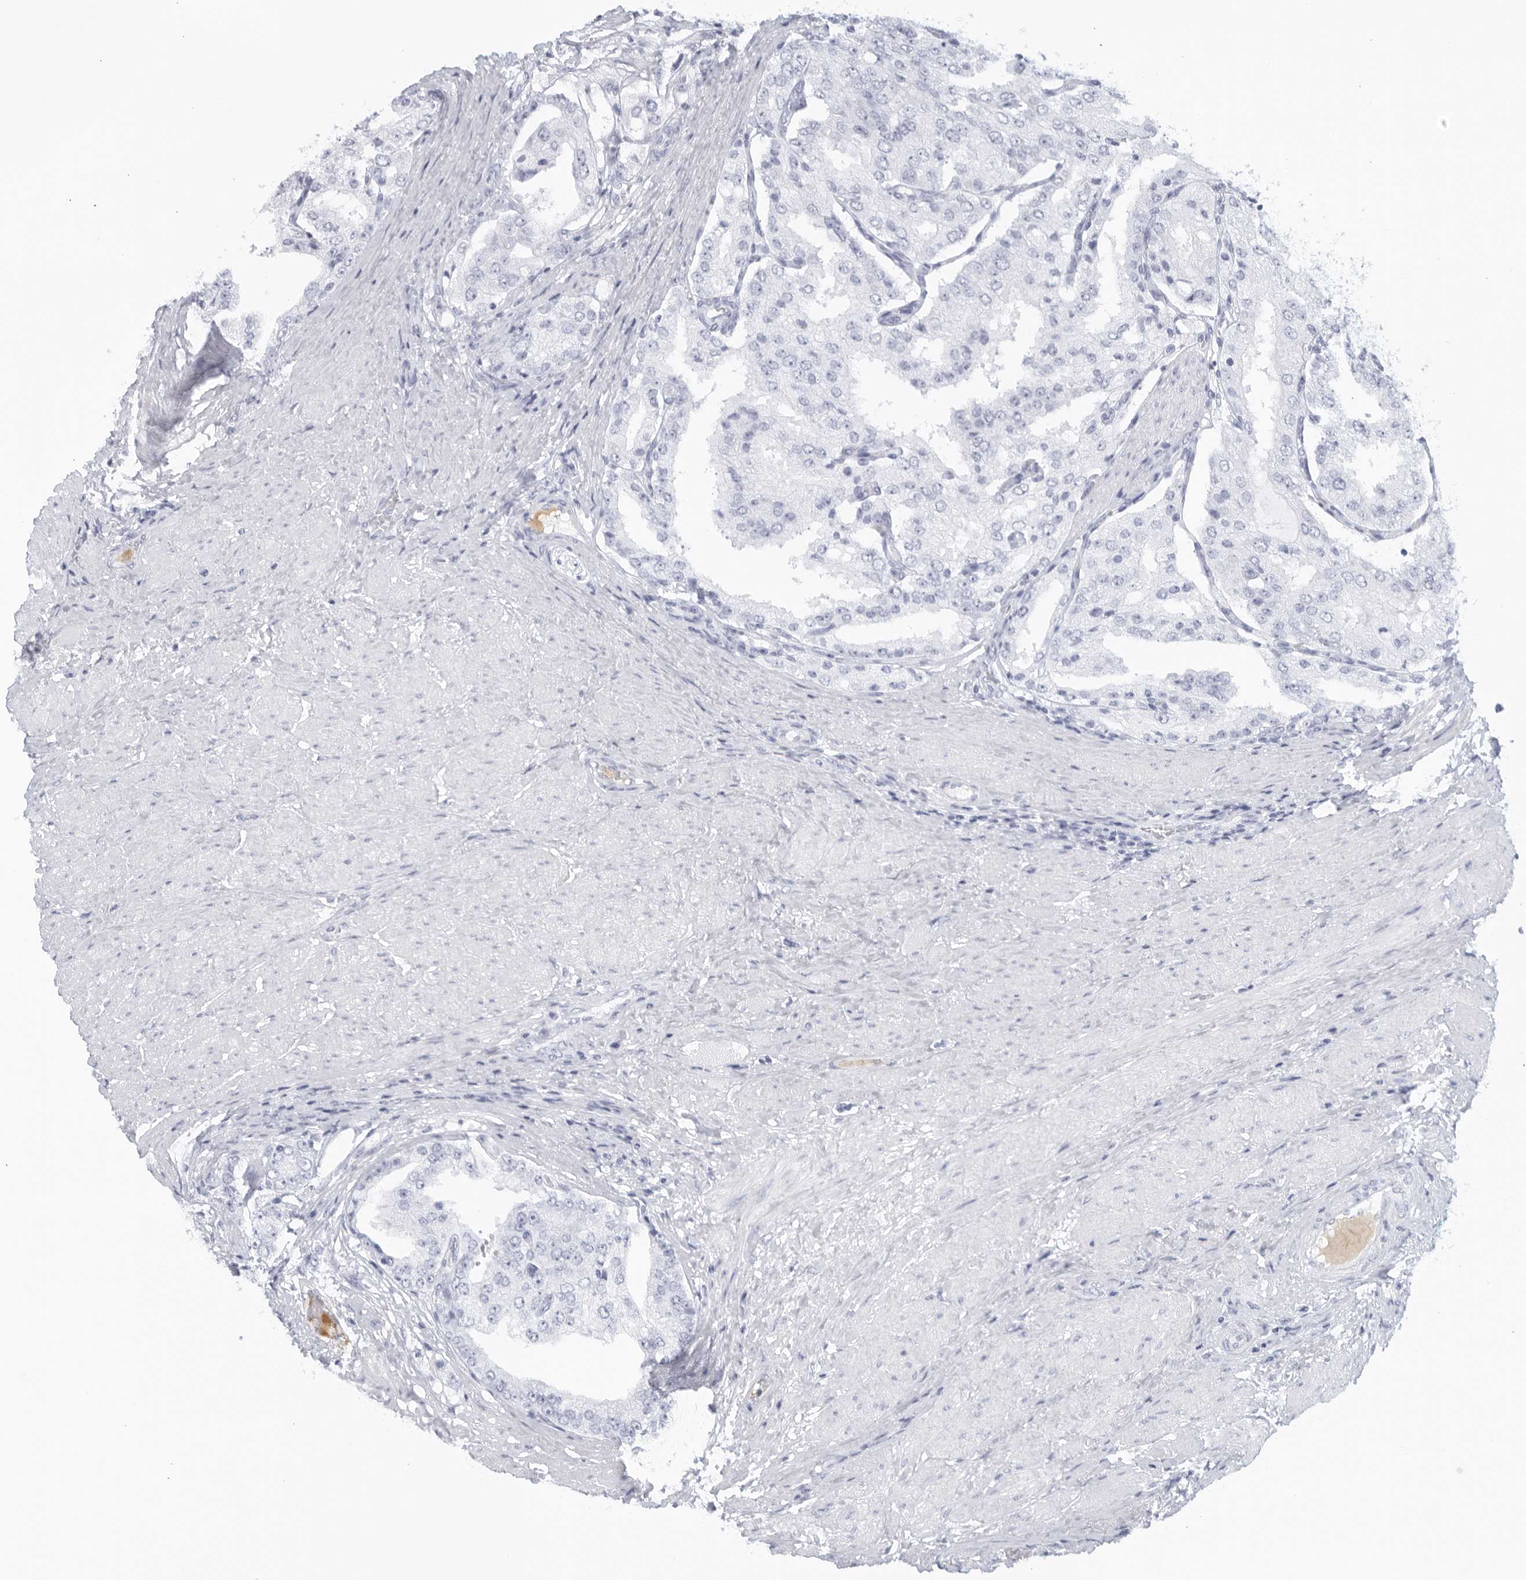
{"staining": {"intensity": "negative", "quantity": "none", "location": "none"}, "tissue": "prostate cancer", "cell_type": "Tumor cells", "image_type": "cancer", "snomed": [{"axis": "morphology", "description": "Adenocarcinoma, High grade"}, {"axis": "topography", "description": "Prostate"}], "caption": "Immunohistochemistry photomicrograph of prostate high-grade adenocarcinoma stained for a protein (brown), which shows no staining in tumor cells. (DAB (3,3'-diaminobenzidine) immunohistochemistry with hematoxylin counter stain).", "gene": "FGG", "patient": {"sex": "male", "age": 50}}